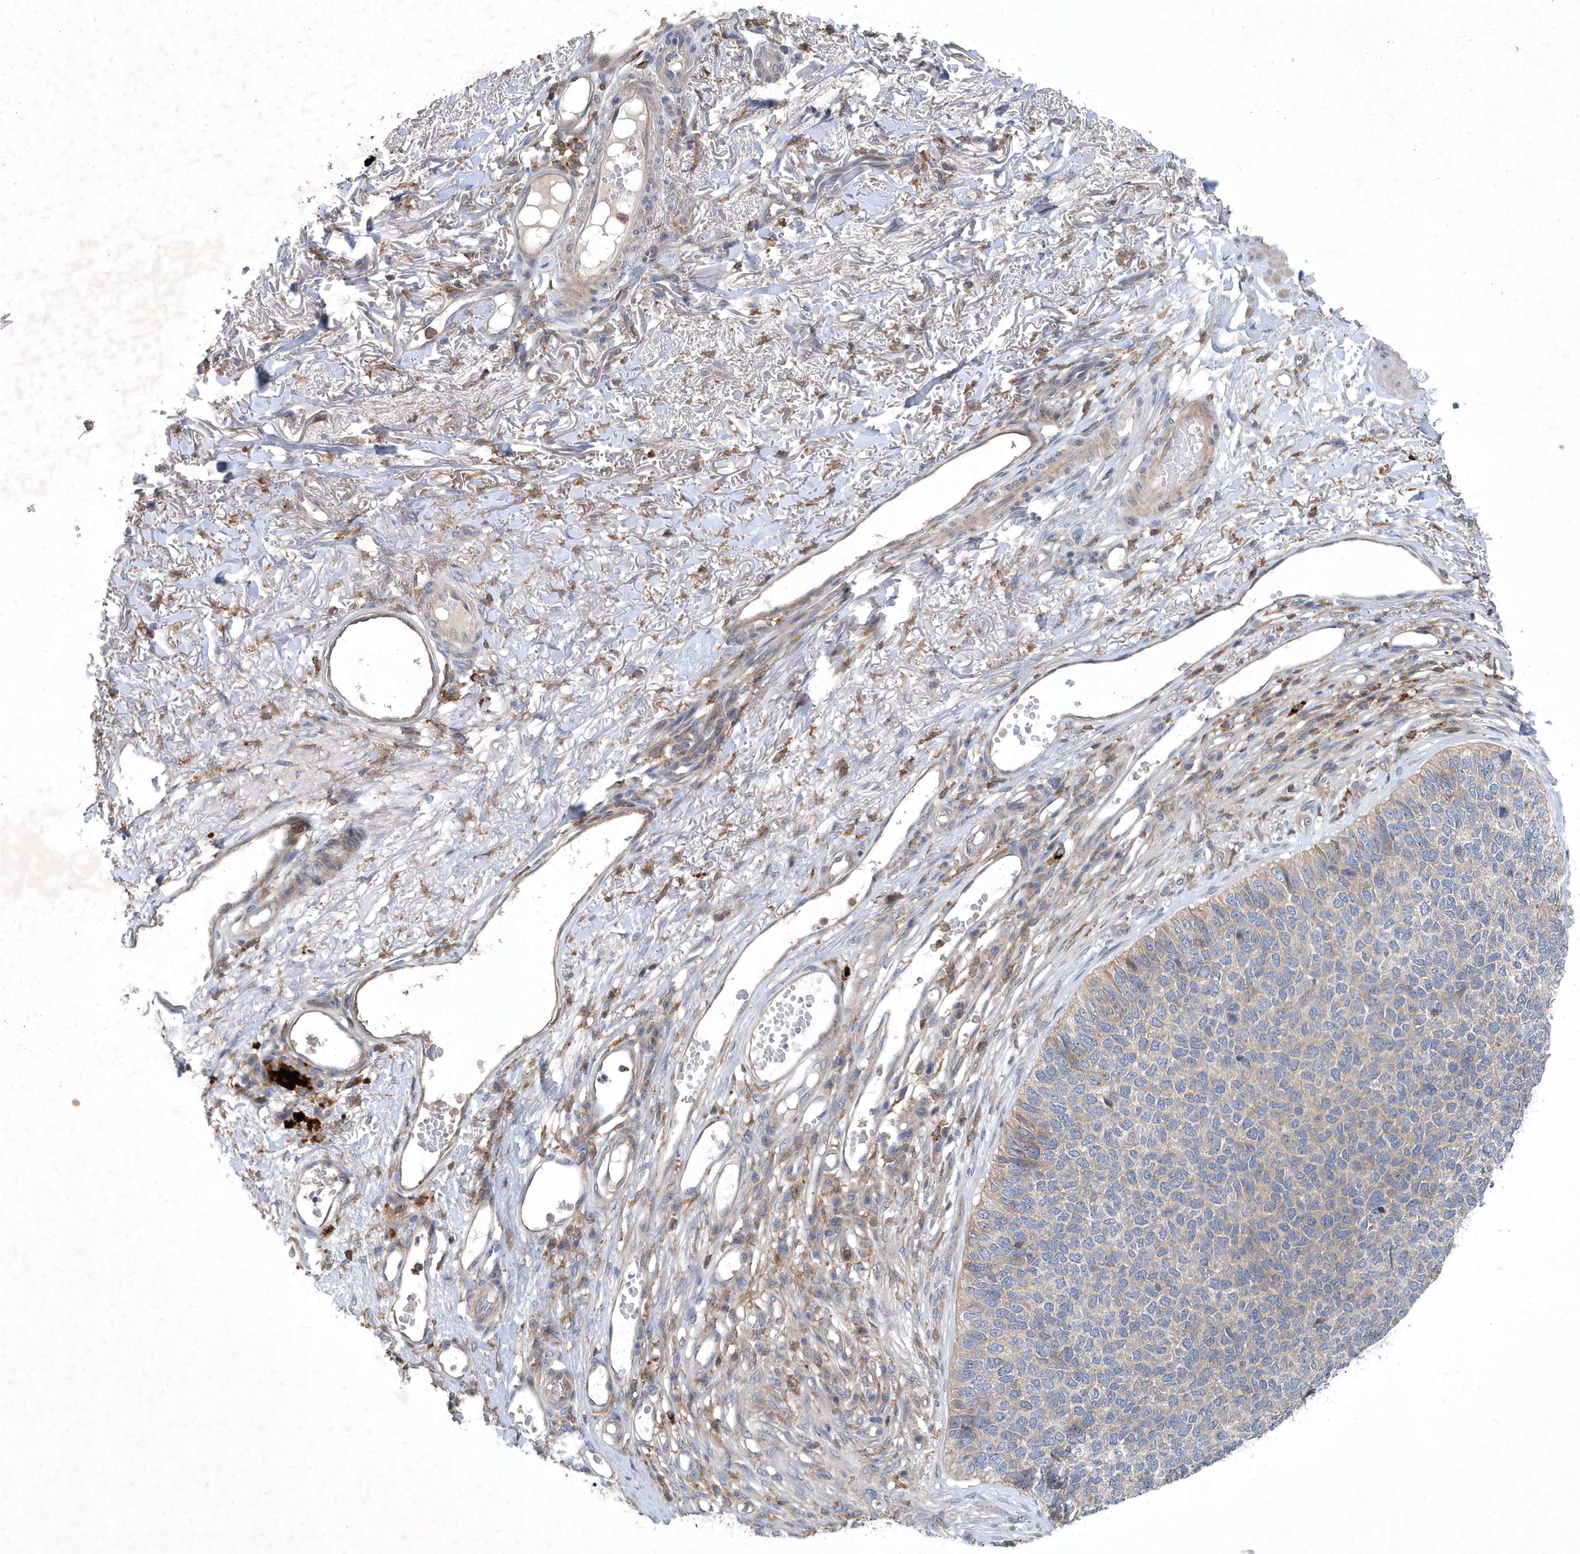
{"staining": {"intensity": "negative", "quantity": "none", "location": "none"}, "tissue": "skin cancer", "cell_type": "Tumor cells", "image_type": "cancer", "snomed": [{"axis": "morphology", "description": "Basal cell carcinoma"}, {"axis": "topography", "description": "Skin"}], "caption": "Immunohistochemical staining of skin basal cell carcinoma displays no significant staining in tumor cells.", "gene": "P2RY10", "patient": {"sex": "female", "age": 84}}